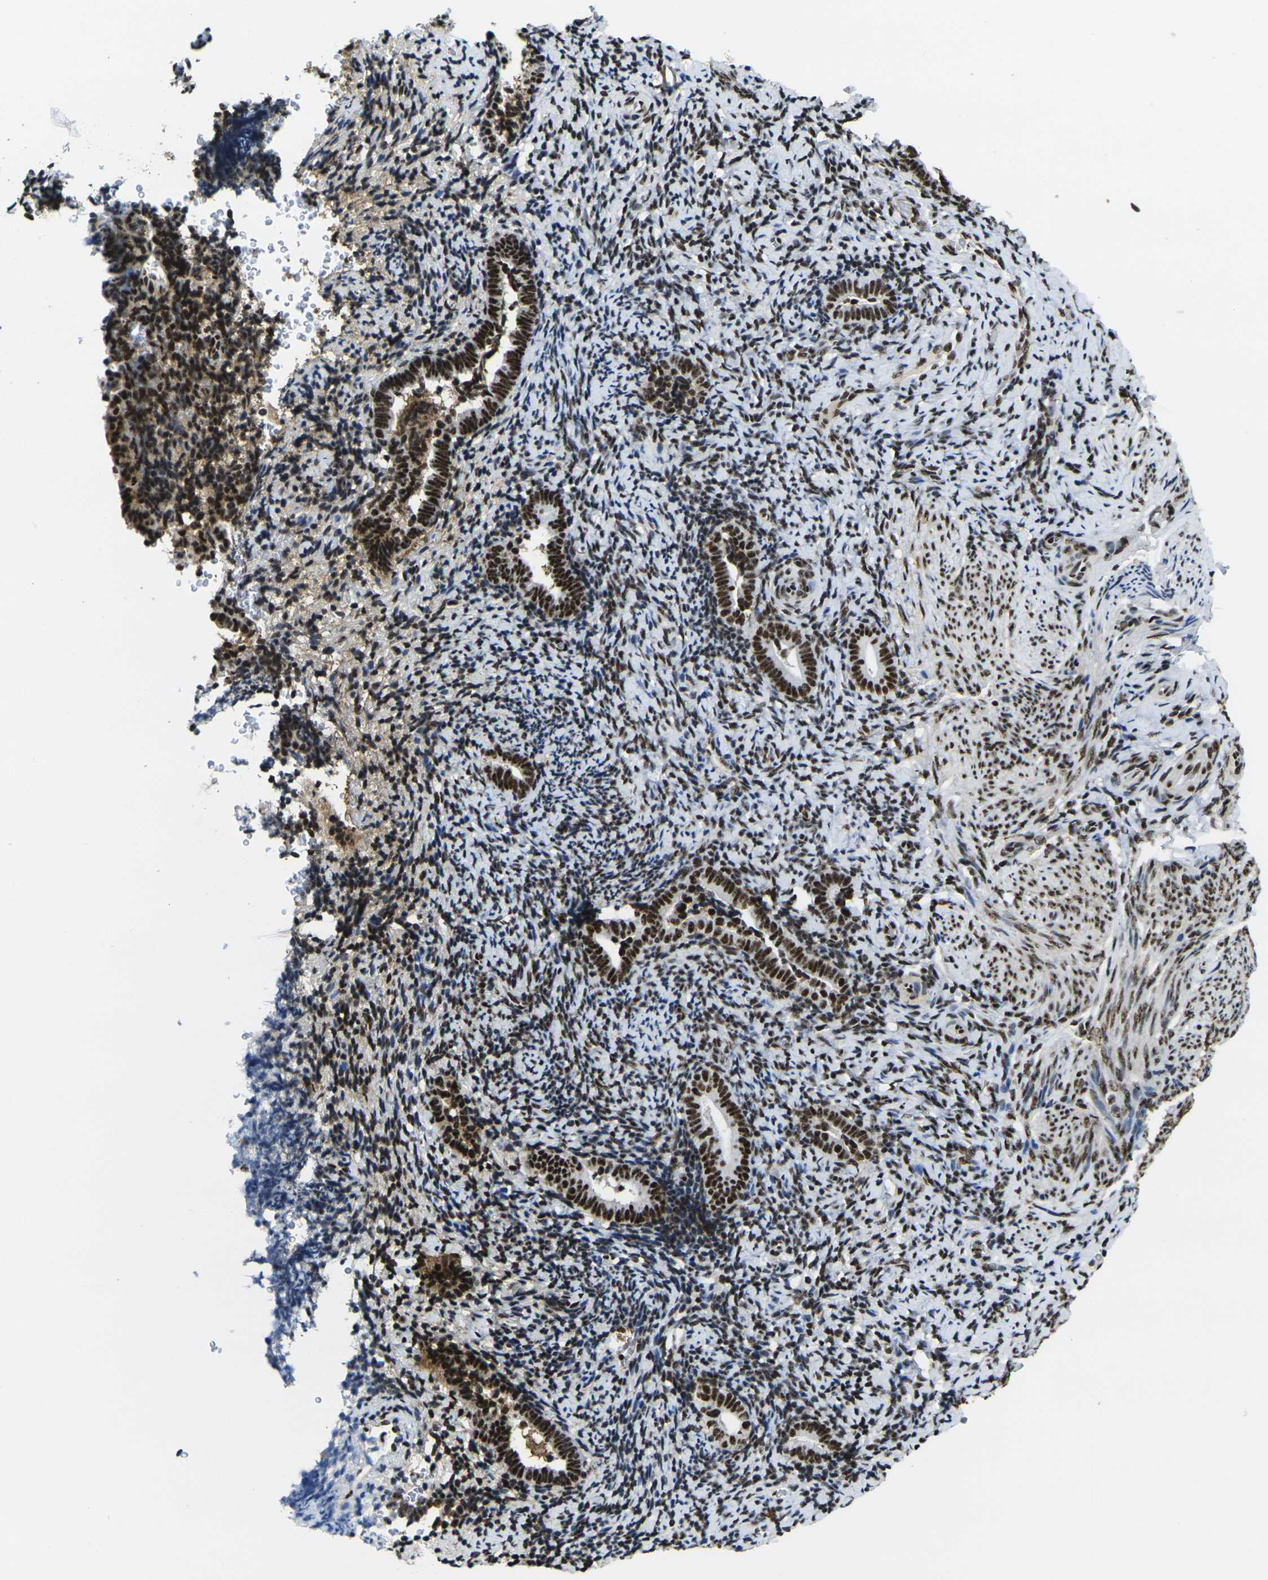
{"staining": {"intensity": "strong", "quantity": ">75%", "location": "nuclear"}, "tissue": "endometrium", "cell_type": "Cells in endometrial stroma", "image_type": "normal", "snomed": [{"axis": "morphology", "description": "Normal tissue, NOS"}, {"axis": "topography", "description": "Endometrium"}], "caption": "Endometrium stained with immunohistochemistry reveals strong nuclear expression in about >75% of cells in endometrial stroma.", "gene": "SMARCC1", "patient": {"sex": "female", "age": 51}}